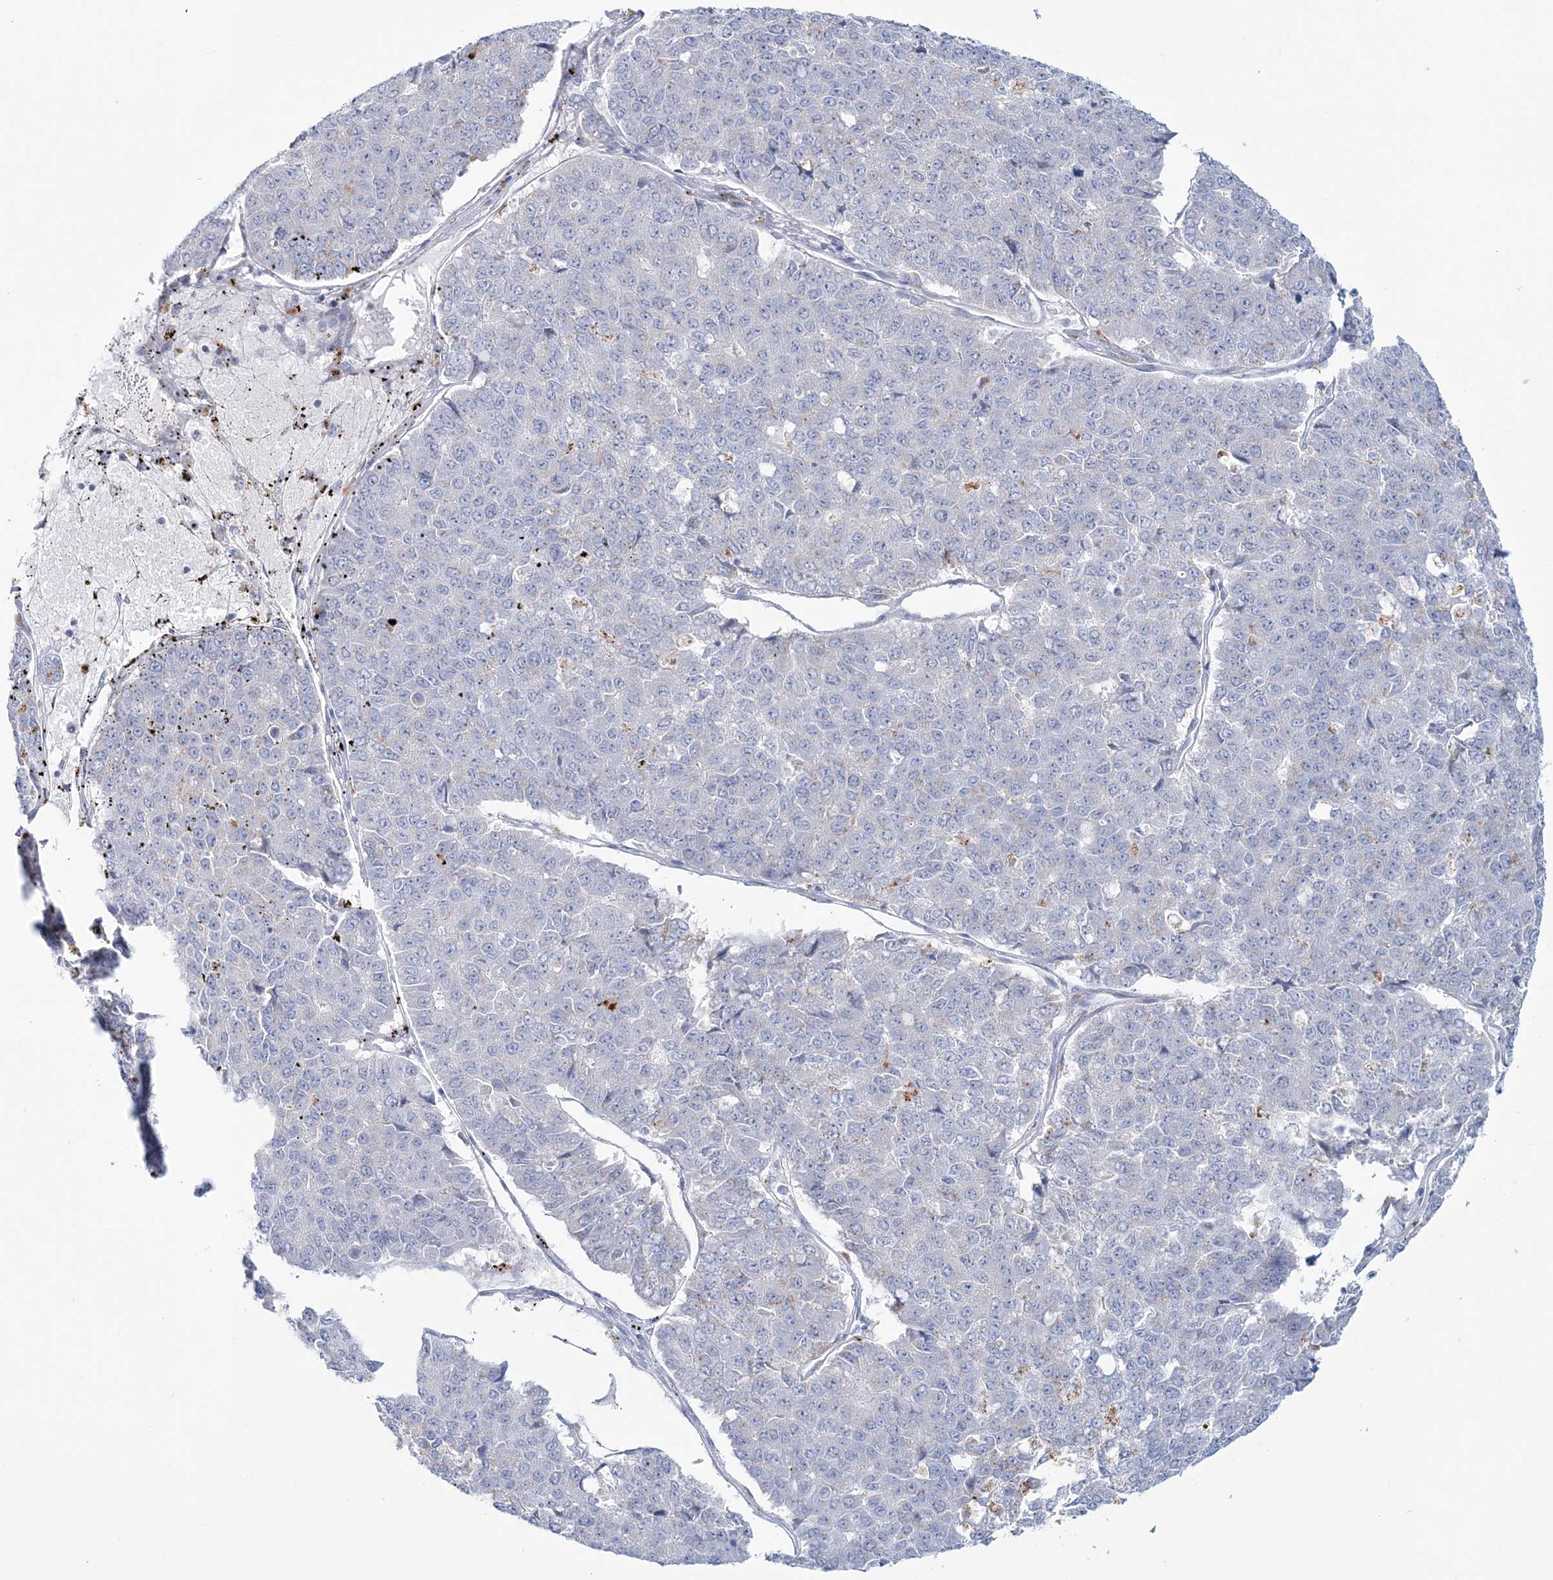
{"staining": {"intensity": "negative", "quantity": "none", "location": "none"}, "tissue": "pancreatic cancer", "cell_type": "Tumor cells", "image_type": "cancer", "snomed": [{"axis": "morphology", "description": "Adenocarcinoma, NOS"}, {"axis": "topography", "description": "Pancreas"}], "caption": "High power microscopy histopathology image of an immunohistochemistry (IHC) image of pancreatic adenocarcinoma, revealing no significant staining in tumor cells.", "gene": "ADGB", "patient": {"sex": "male", "age": 50}}